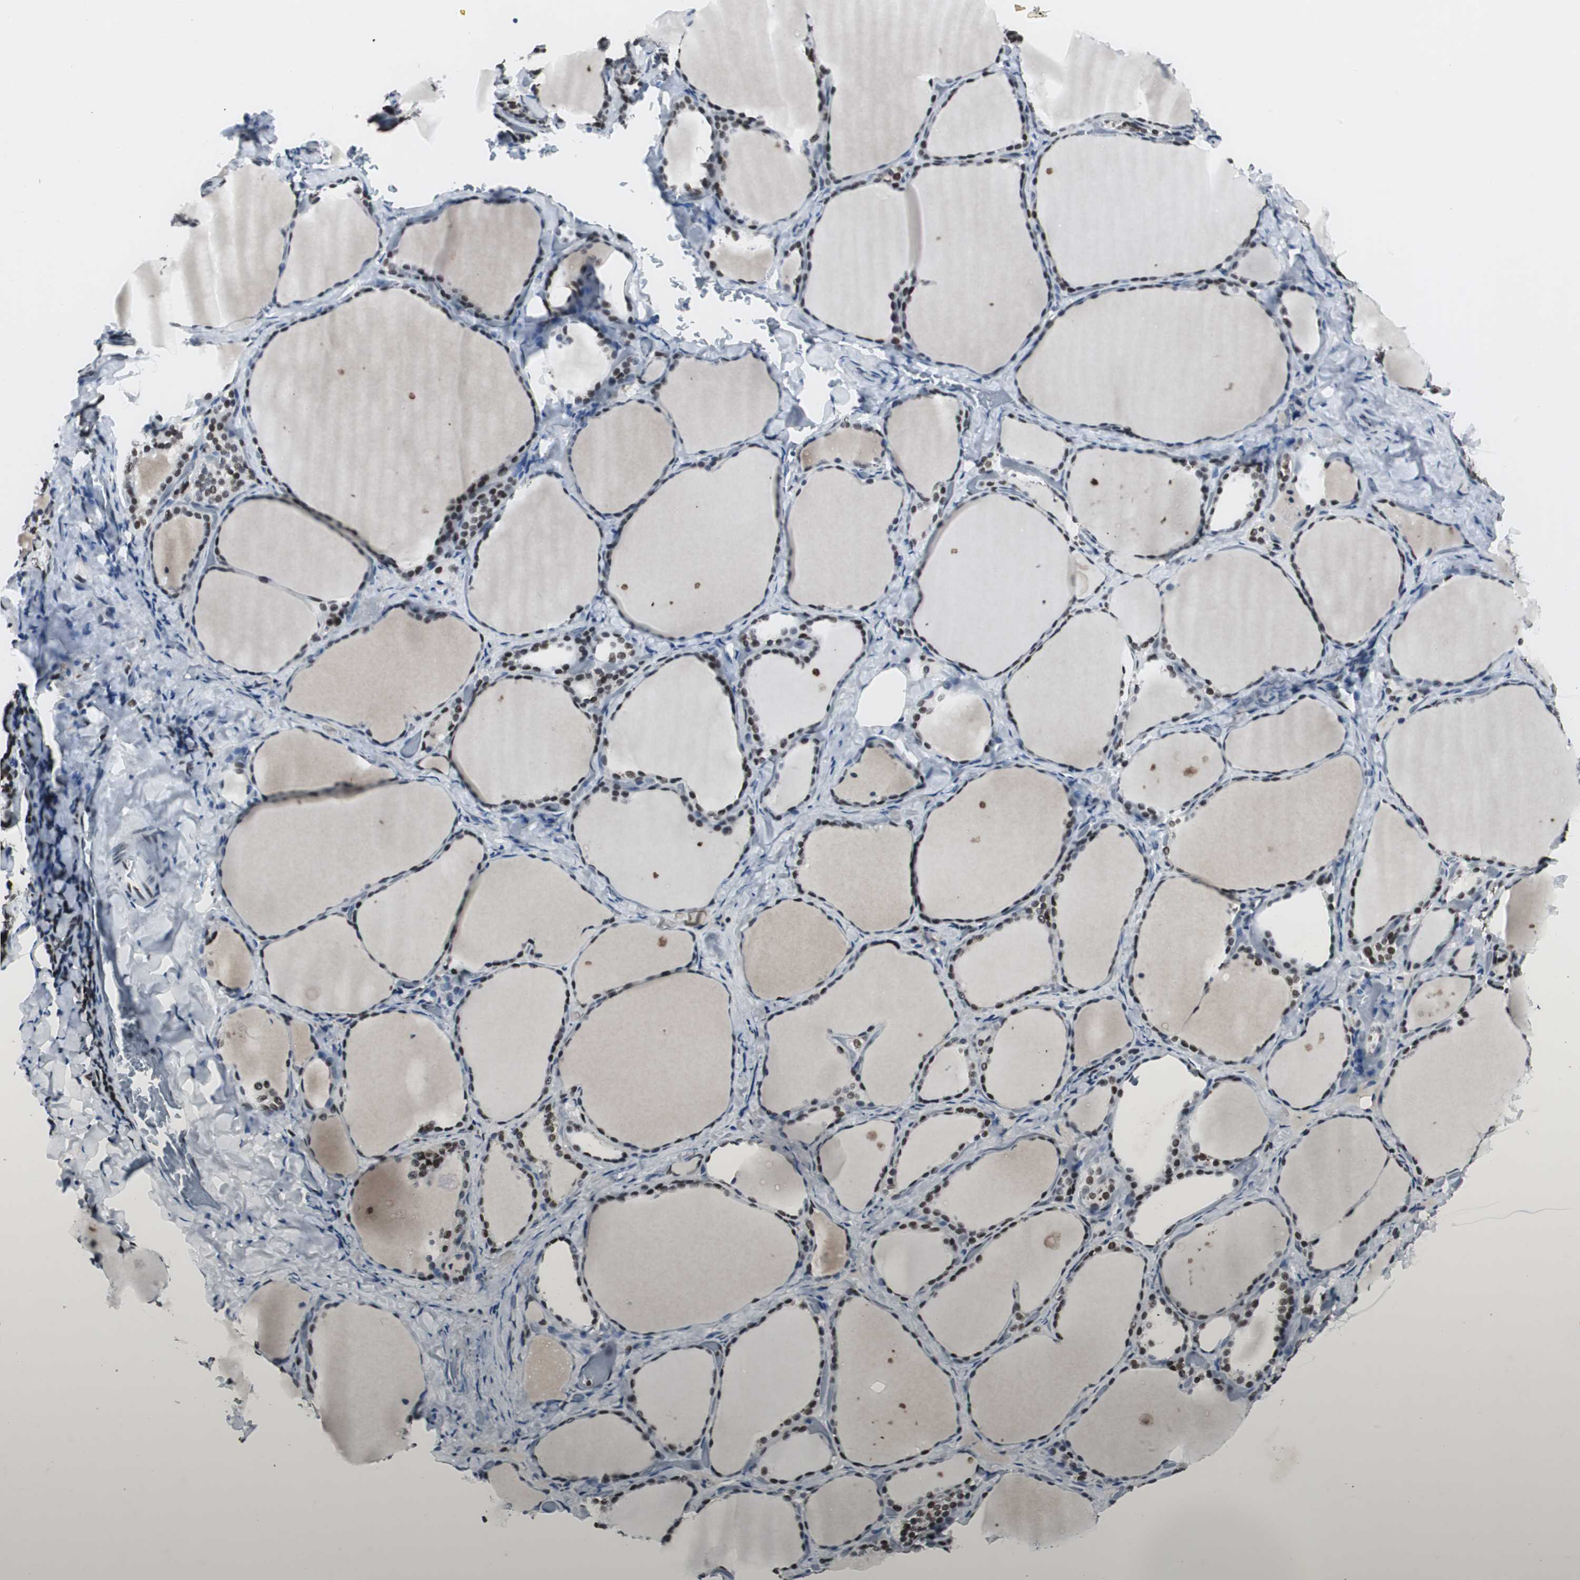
{"staining": {"intensity": "moderate", "quantity": ">75%", "location": "nuclear"}, "tissue": "thyroid gland", "cell_type": "Glandular cells", "image_type": "normal", "snomed": [{"axis": "morphology", "description": "Normal tissue, NOS"}, {"axis": "morphology", "description": "Papillary adenocarcinoma, NOS"}, {"axis": "topography", "description": "Thyroid gland"}], "caption": "Brown immunohistochemical staining in benign thyroid gland shows moderate nuclear positivity in about >75% of glandular cells. The staining was performed using DAB (3,3'-diaminobenzidine), with brown indicating positive protein expression. Nuclei are stained blue with hematoxylin.", "gene": "RAD9A", "patient": {"sex": "female", "age": 30}}